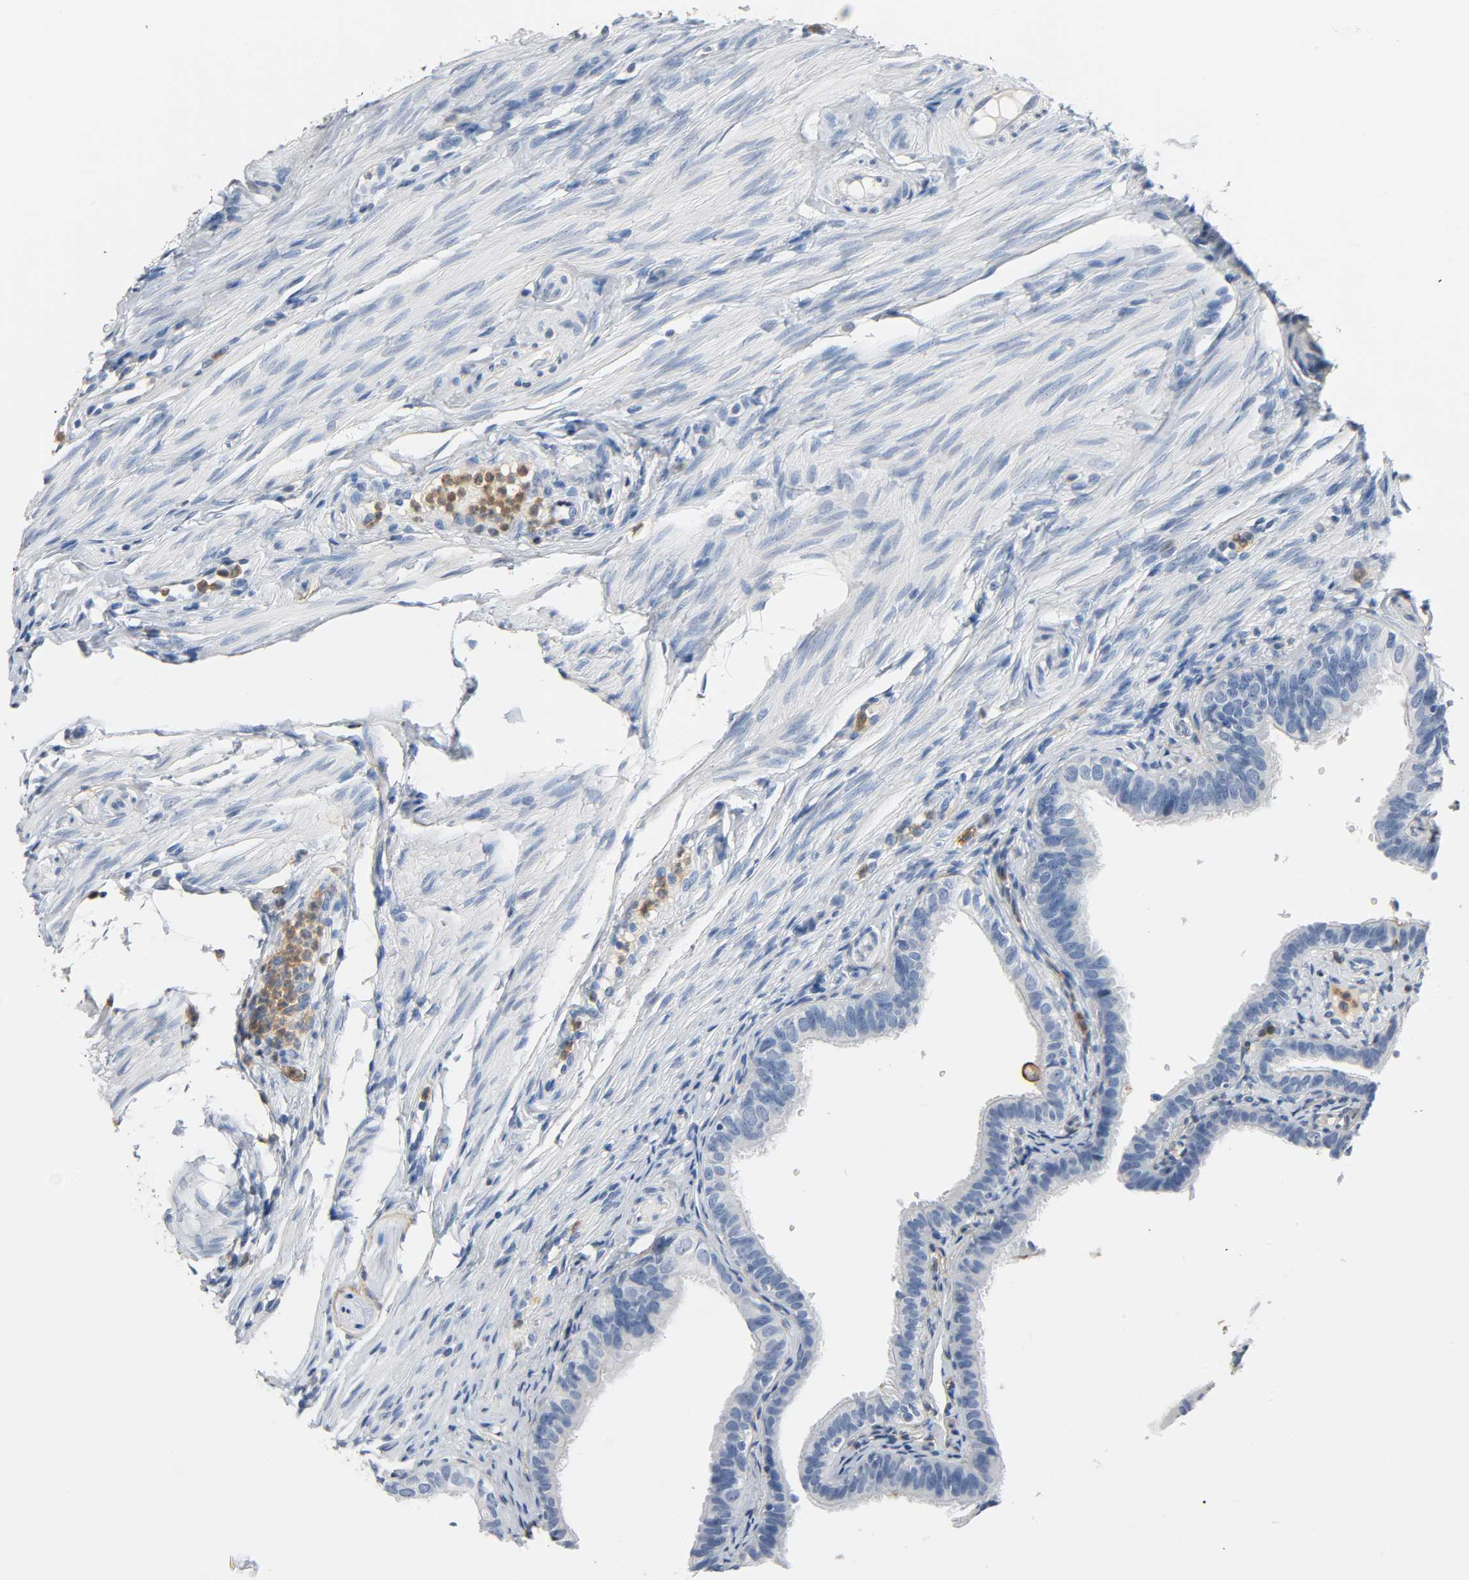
{"staining": {"intensity": "negative", "quantity": "none", "location": "none"}, "tissue": "fallopian tube", "cell_type": "Glandular cells", "image_type": "normal", "snomed": [{"axis": "morphology", "description": "Normal tissue, NOS"}, {"axis": "morphology", "description": "Dermoid, NOS"}, {"axis": "topography", "description": "Fallopian tube"}], "caption": "DAB (3,3'-diaminobenzidine) immunohistochemical staining of benign fallopian tube displays no significant expression in glandular cells.", "gene": "ANPEP", "patient": {"sex": "female", "age": 33}}